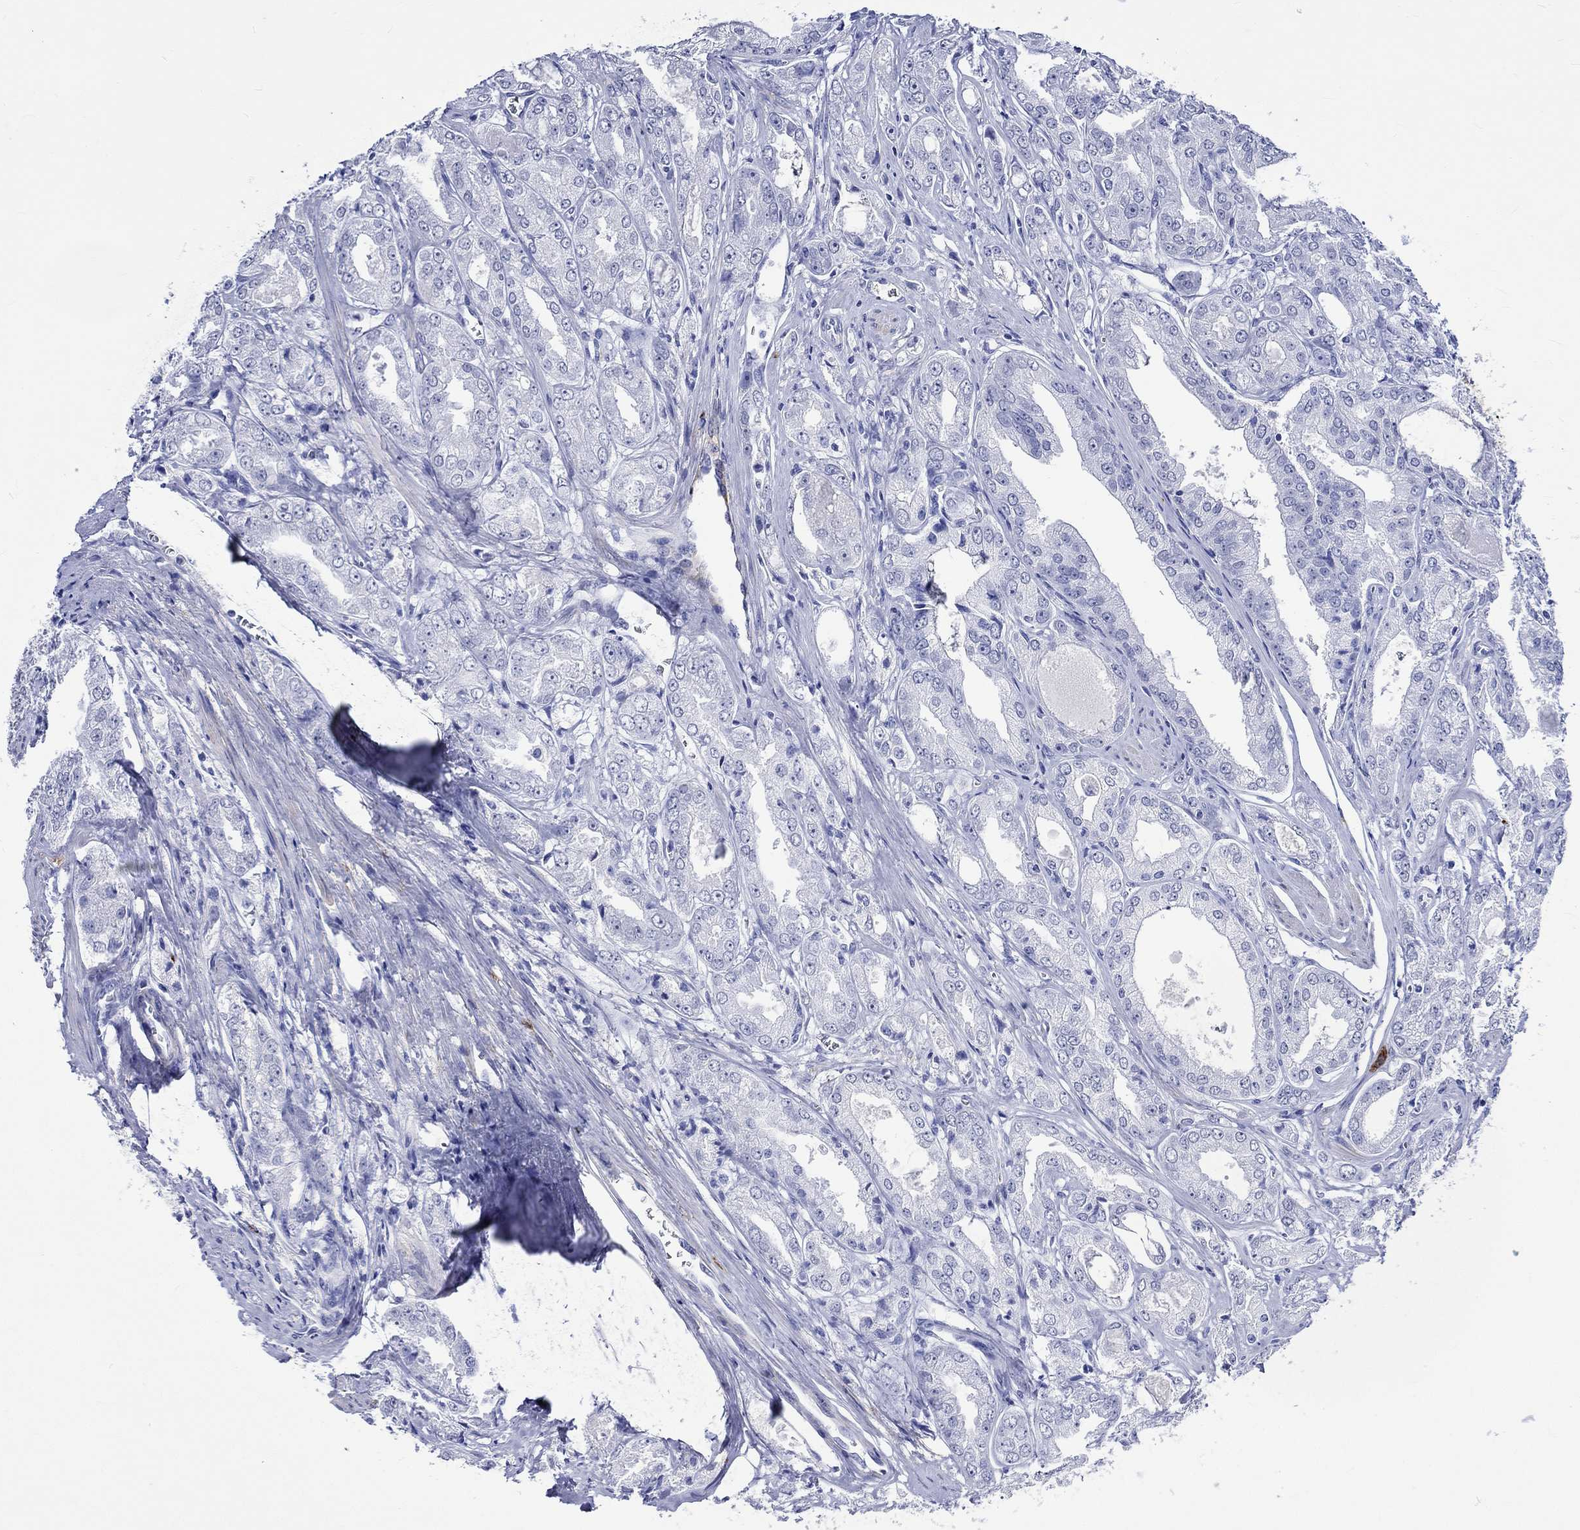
{"staining": {"intensity": "negative", "quantity": "none", "location": "none"}, "tissue": "prostate cancer", "cell_type": "Tumor cells", "image_type": "cancer", "snomed": [{"axis": "morphology", "description": "Adenocarcinoma, NOS"}, {"axis": "morphology", "description": "Adenocarcinoma, High grade"}, {"axis": "topography", "description": "Prostate"}], "caption": "Protein analysis of prostate cancer (adenocarcinoma (high-grade)) exhibits no significant staining in tumor cells.", "gene": "CRYAB", "patient": {"sex": "male", "age": 70}}